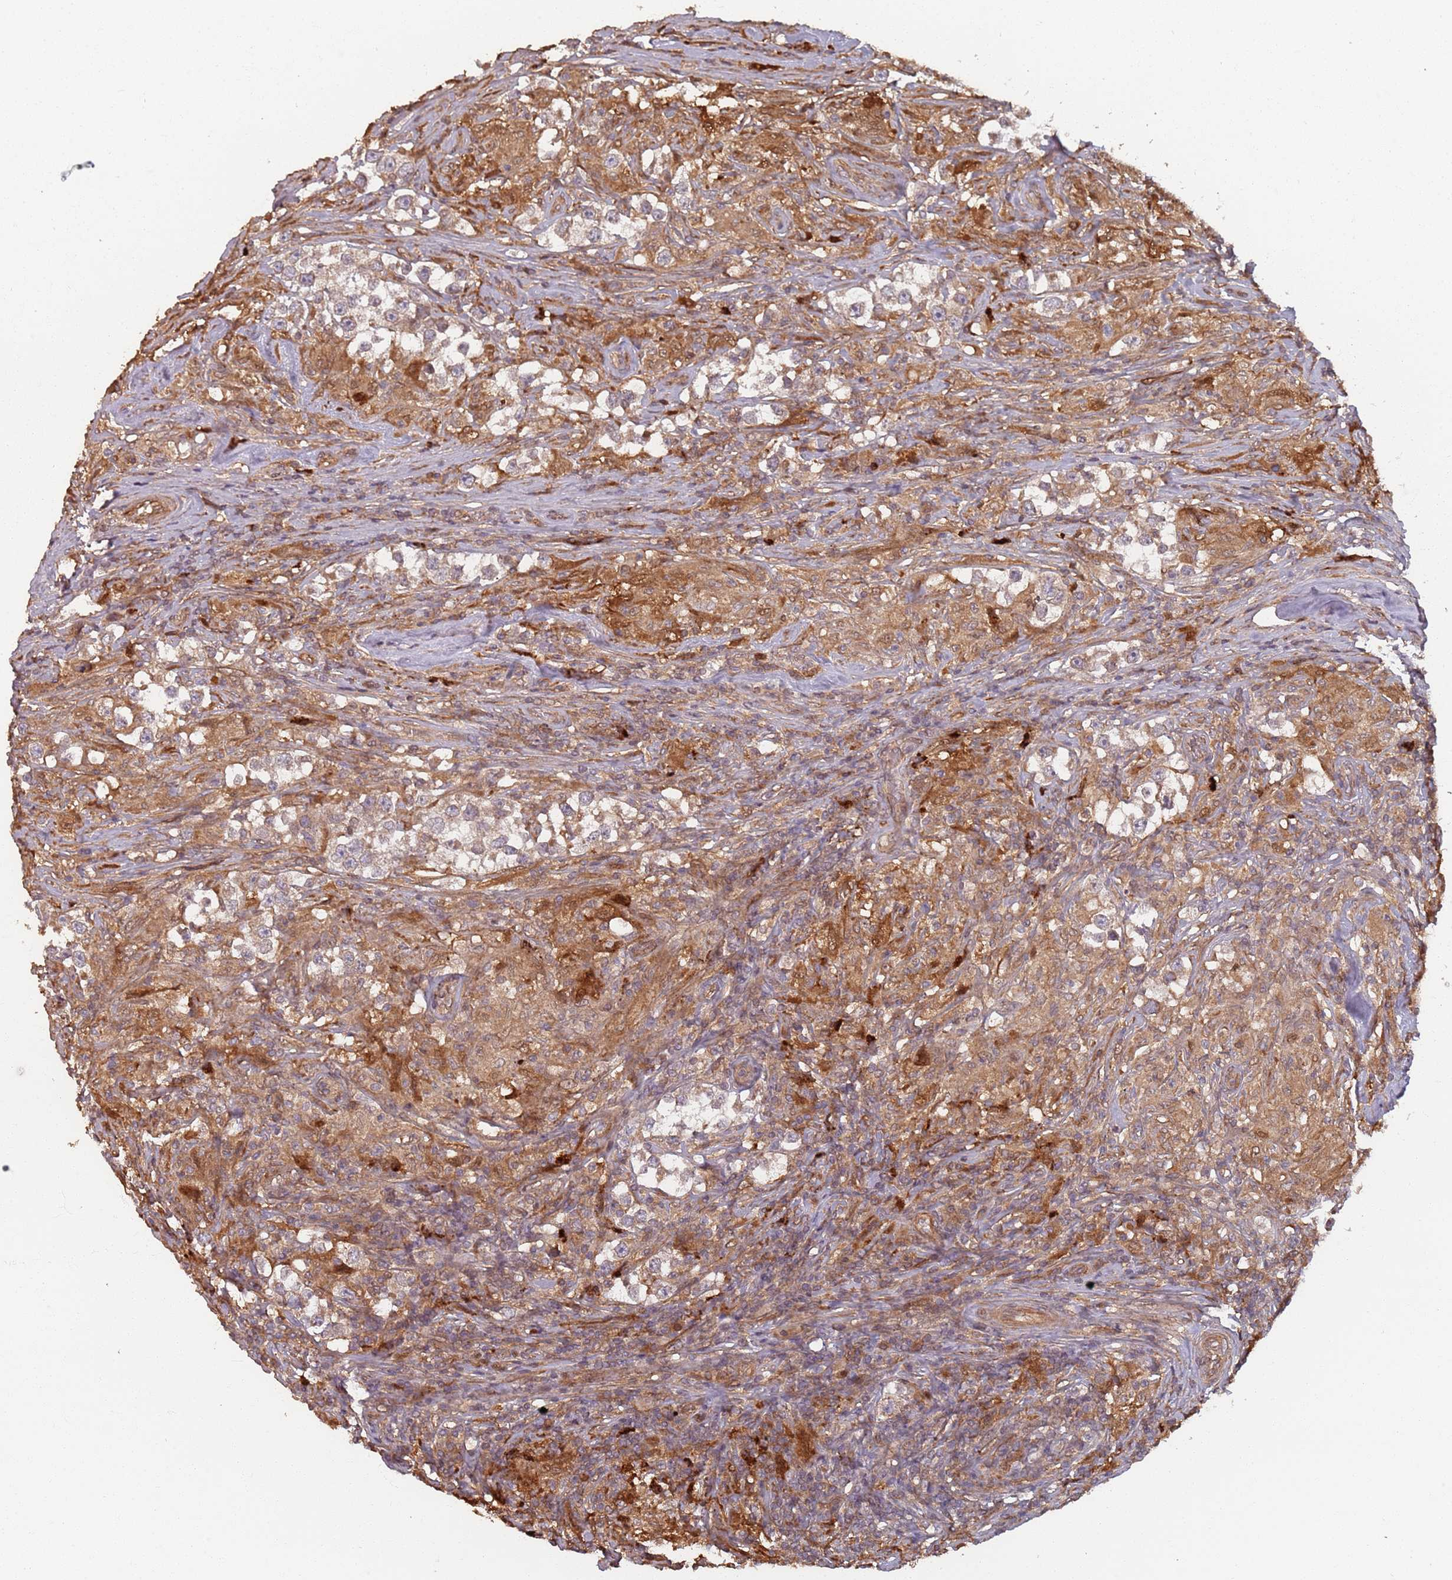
{"staining": {"intensity": "weak", "quantity": "<25%", "location": "cytoplasmic/membranous"}, "tissue": "testis cancer", "cell_type": "Tumor cells", "image_type": "cancer", "snomed": [{"axis": "morphology", "description": "Seminoma, NOS"}, {"axis": "topography", "description": "Testis"}], "caption": "This is a image of IHC staining of testis seminoma, which shows no positivity in tumor cells.", "gene": "SDCCAG8", "patient": {"sex": "male", "age": 46}}